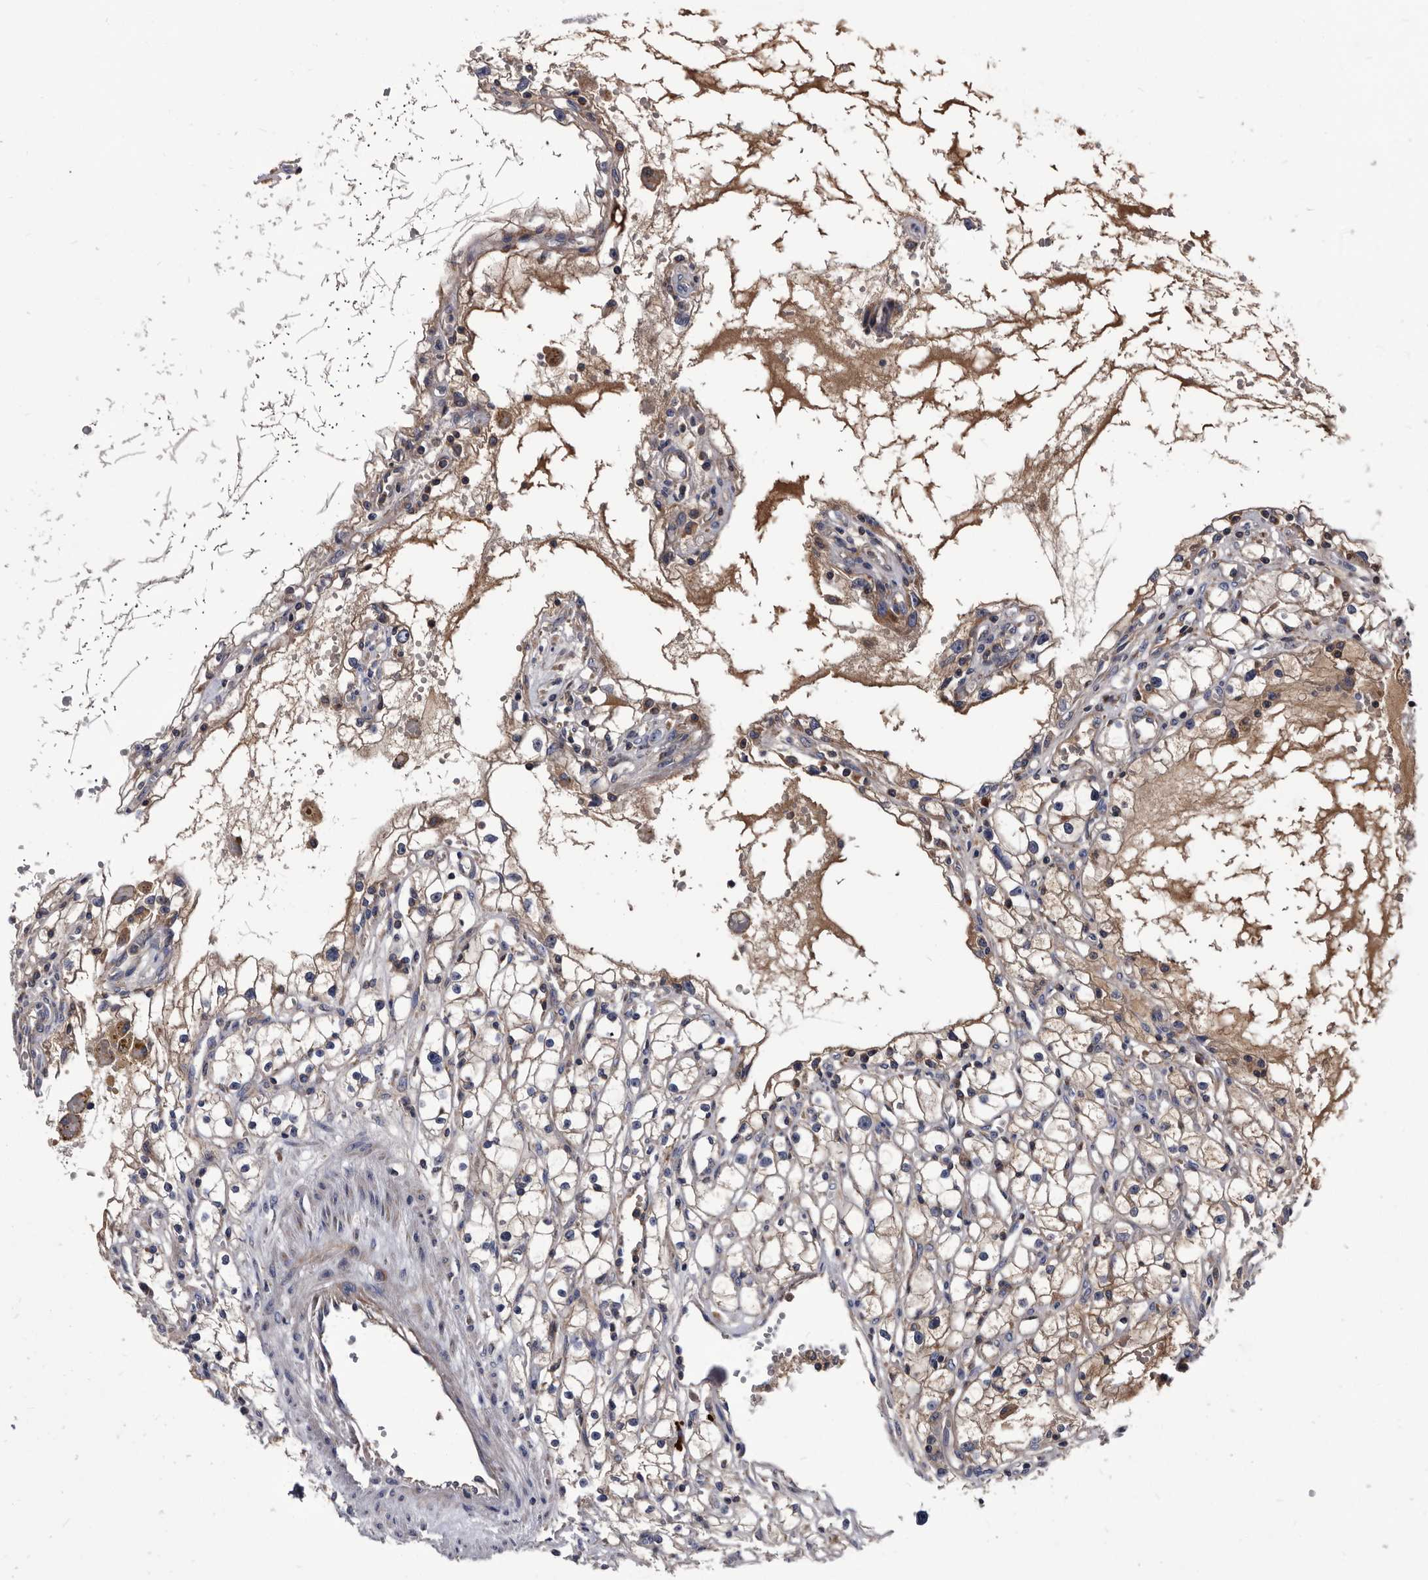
{"staining": {"intensity": "moderate", "quantity": "25%-75%", "location": "cytoplasmic/membranous"}, "tissue": "renal cancer", "cell_type": "Tumor cells", "image_type": "cancer", "snomed": [{"axis": "morphology", "description": "Adenocarcinoma, NOS"}, {"axis": "topography", "description": "Kidney"}], "caption": "A brown stain labels moderate cytoplasmic/membranous staining of a protein in human renal adenocarcinoma tumor cells.", "gene": "DTNBP1", "patient": {"sex": "male", "age": 56}}